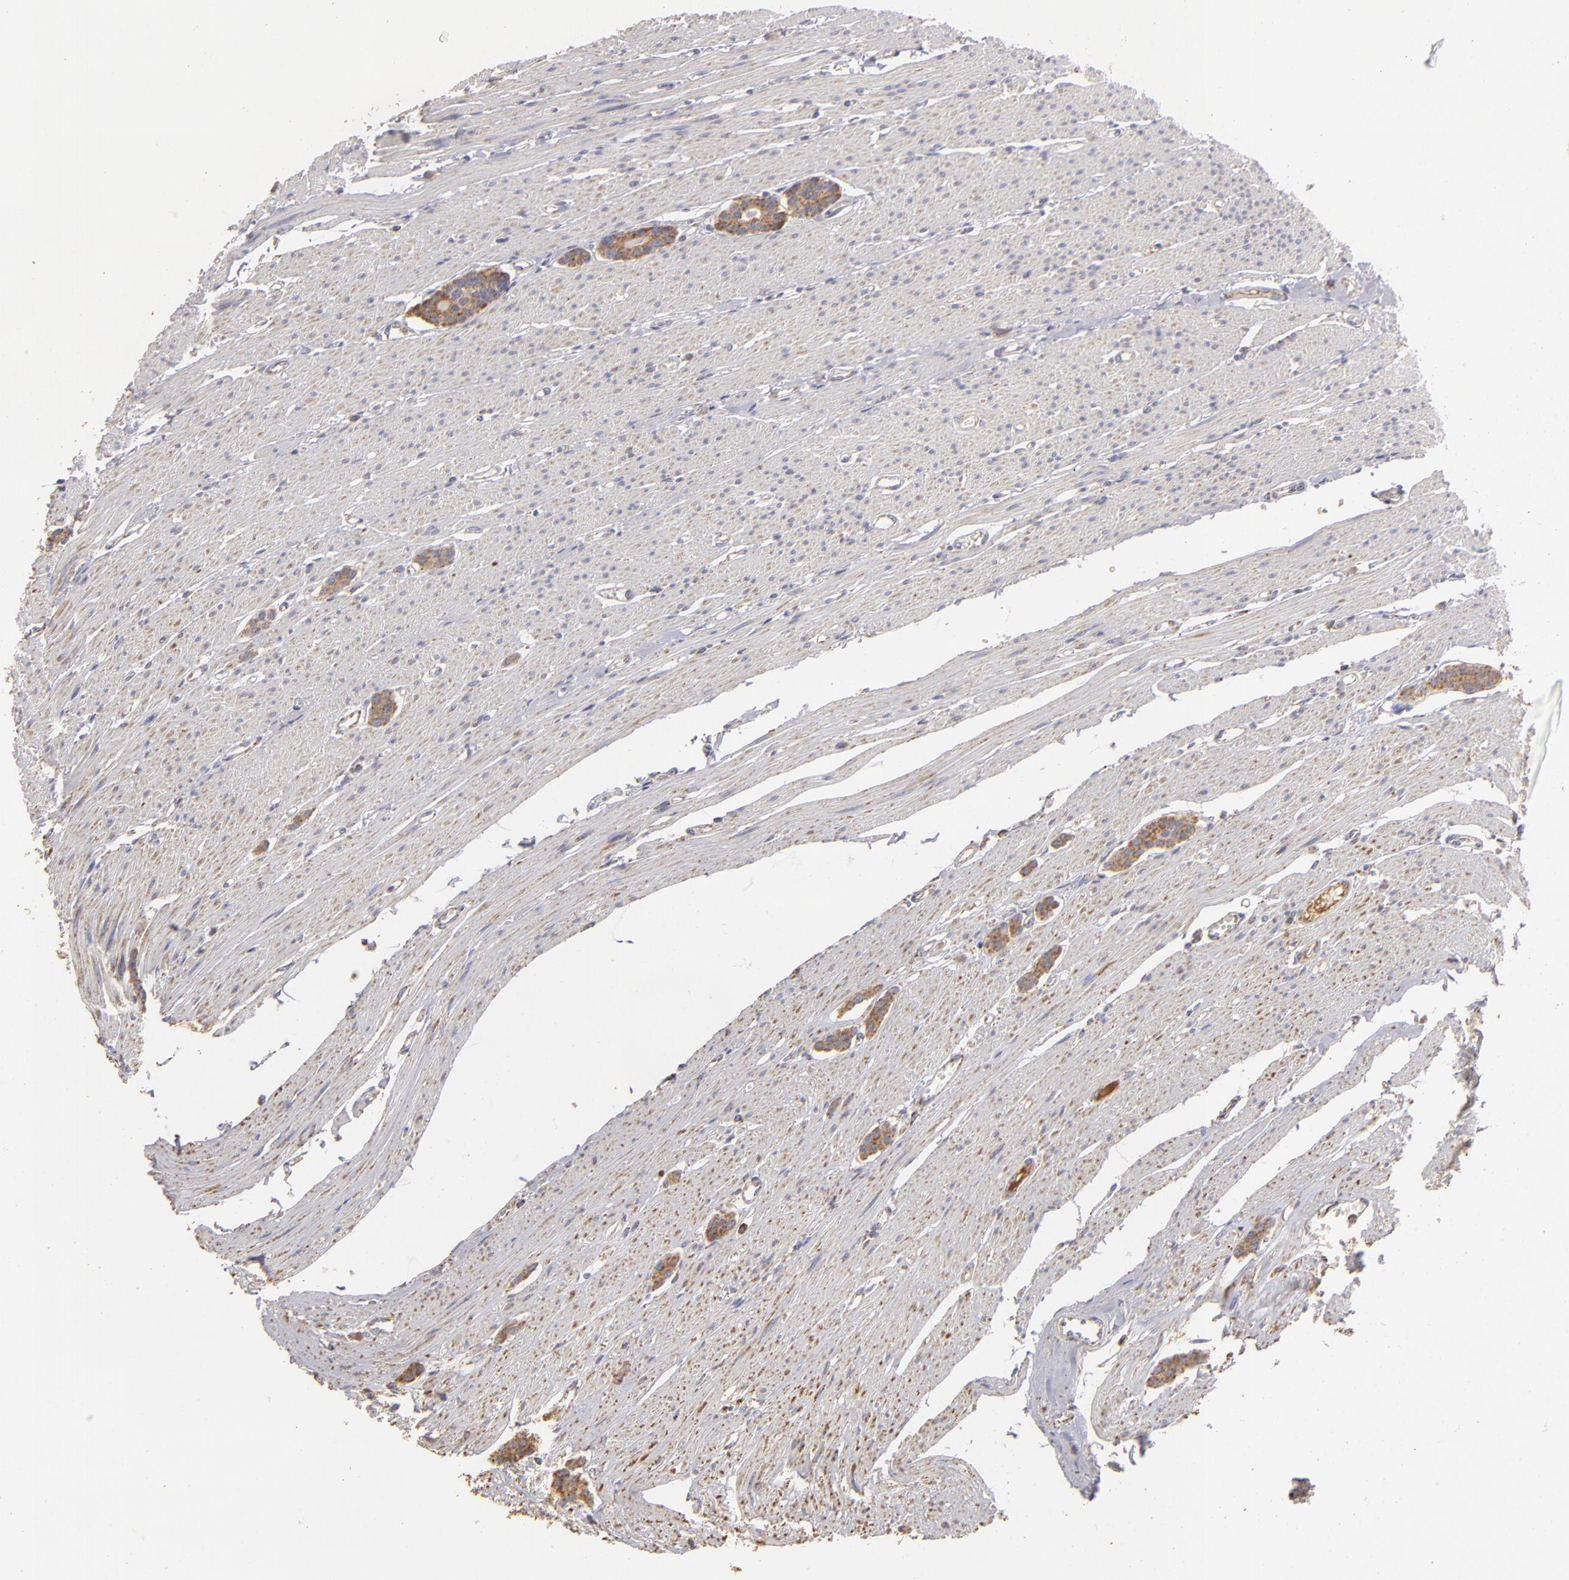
{"staining": {"intensity": "moderate", "quantity": ">75%", "location": "cytoplasmic/membranous"}, "tissue": "carcinoid", "cell_type": "Tumor cells", "image_type": "cancer", "snomed": [{"axis": "morphology", "description": "Carcinoid, malignant, NOS"}, {"axis": "topography", "description": "Small intestine"}], "caption": "The immunohistochemical stain labels moderate cytoplasmic/membranous expression in tumor cells of carcinoid tissue.", "gene": "CFB", "patient": {"sex": "male", "age": 60}}